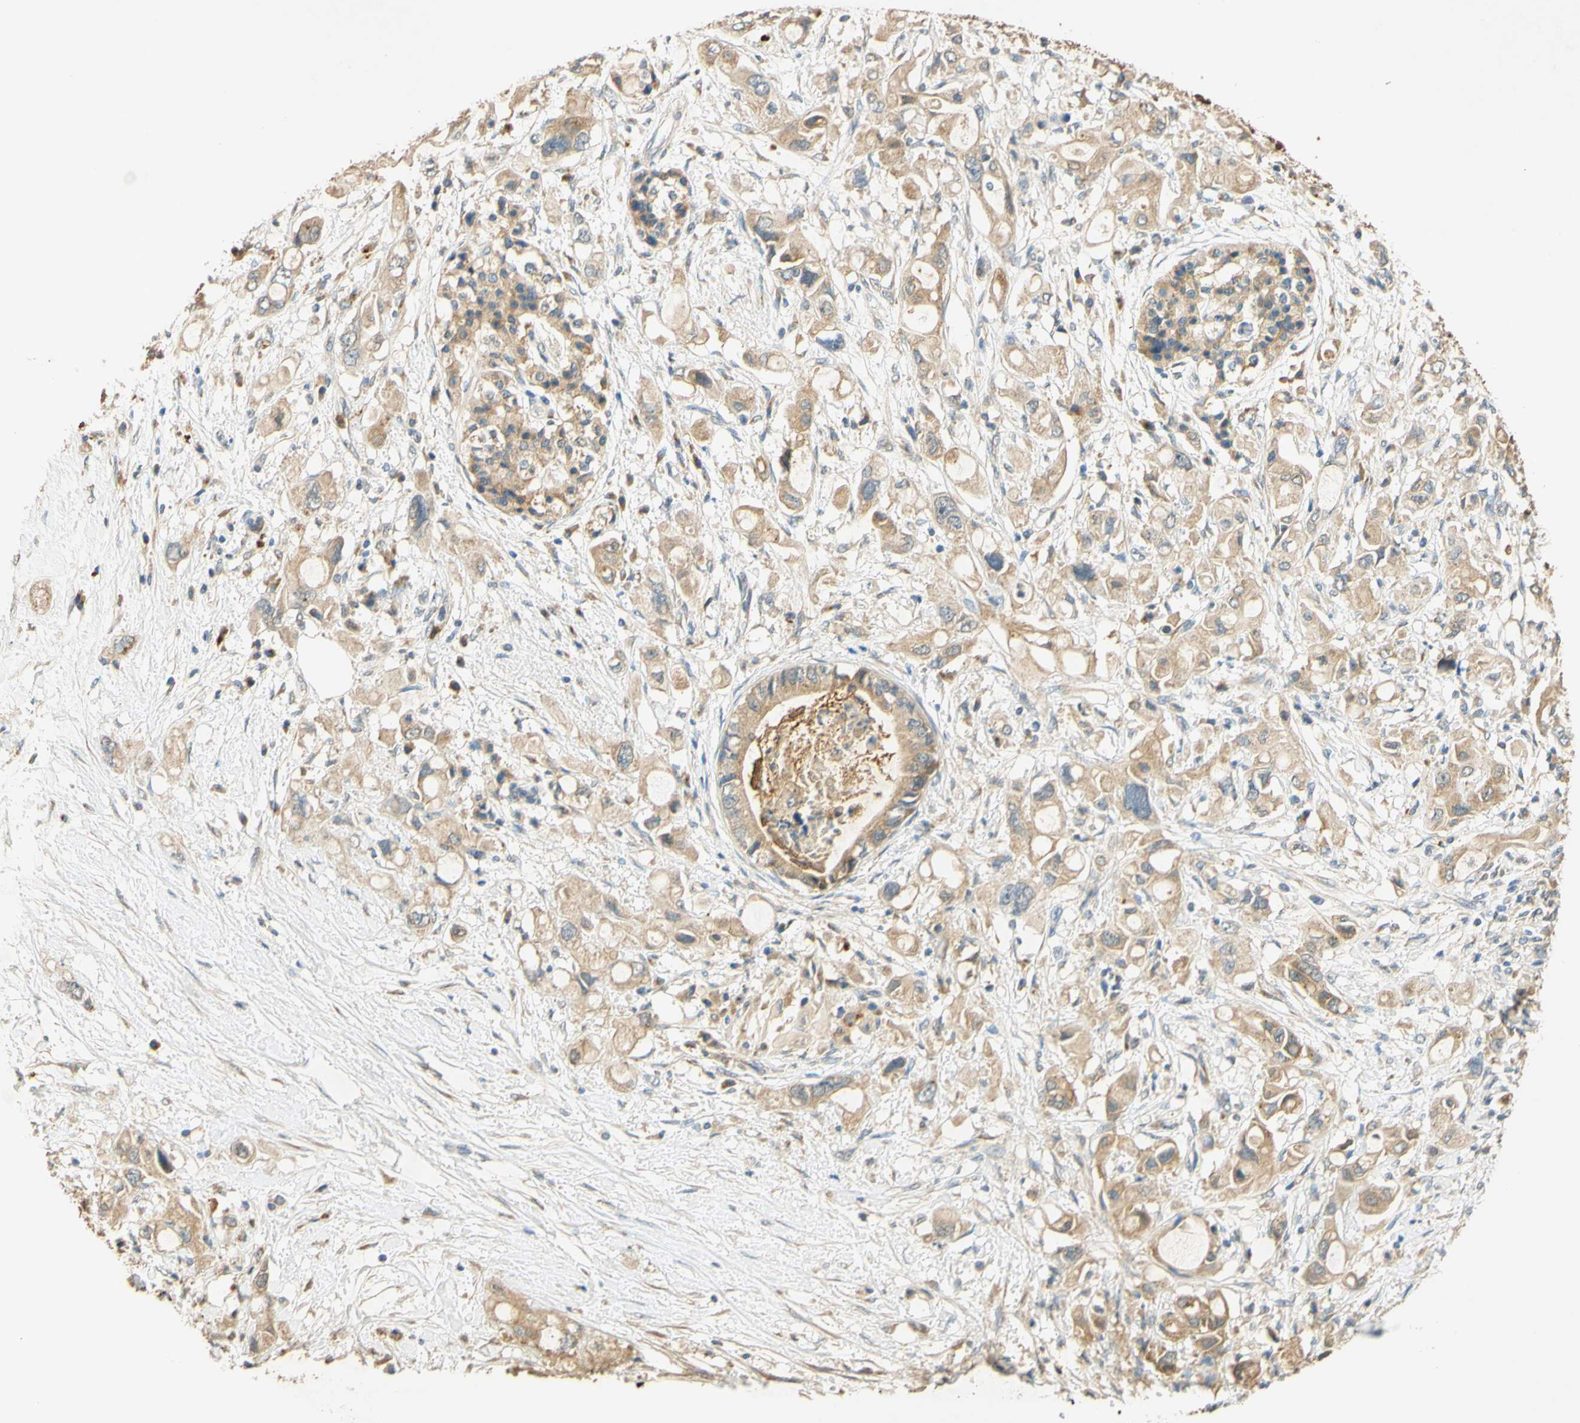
{"staining": {"intensity": "weak", "quantity": ">75%", "location": "cytoplasmic/membranous"}, "tissue": "pancreatic cancer", "cell_type": "Tumor cells", "image_type": "cancer", "snomed": [{"axis": "morphology", "description": "Adenocarcinoma, NOS"}, {"axis": "topography", "description": "Pancreas"}], "caption": "Pancreatic cancer (adenocarcinoma) stained with a protein marker shows weak staining in tumor cells.", "gene": "ENTREP2", "patient": {"sex": "female", "age": 56}}